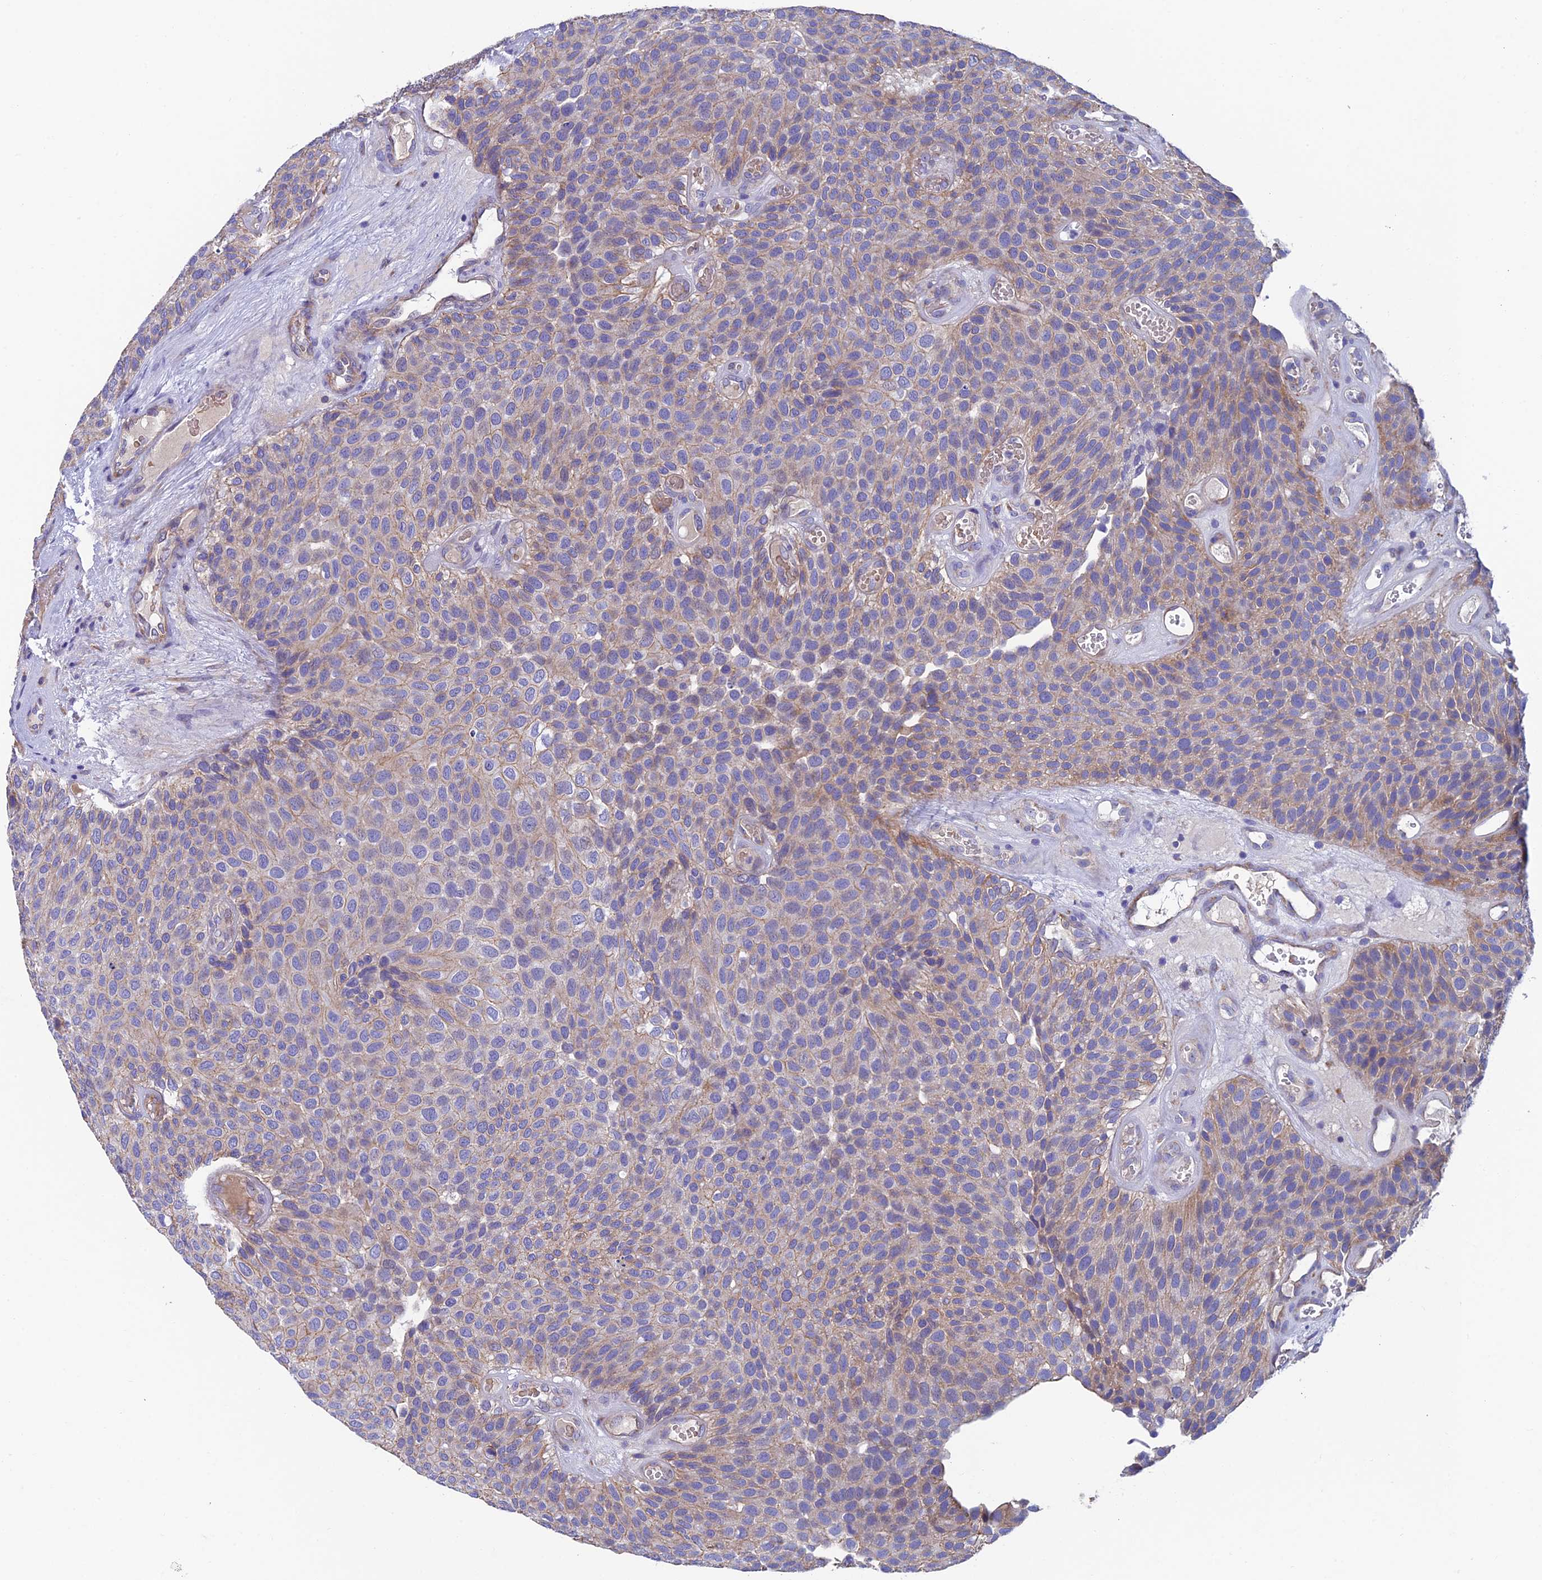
{"staining": {"intensity": "weak", "quantity": "<25%", "location": "cytoplasmic/membranous"}, "tissue": "urothelial cancer", "cell_type": "Tumor cells", "image_type": "cancer", "snomed": [{"axis": "morphology", "description": "Urothelial carcinoma, Low grade"}, {"axis": "topography", "description": "Urinary bladder"}], "caption": "The image demonstrates no significant staining in tumor cells of urothelial cancer.", "gene": "MACIR", "patient": {"sex": "male", "age": 89}}